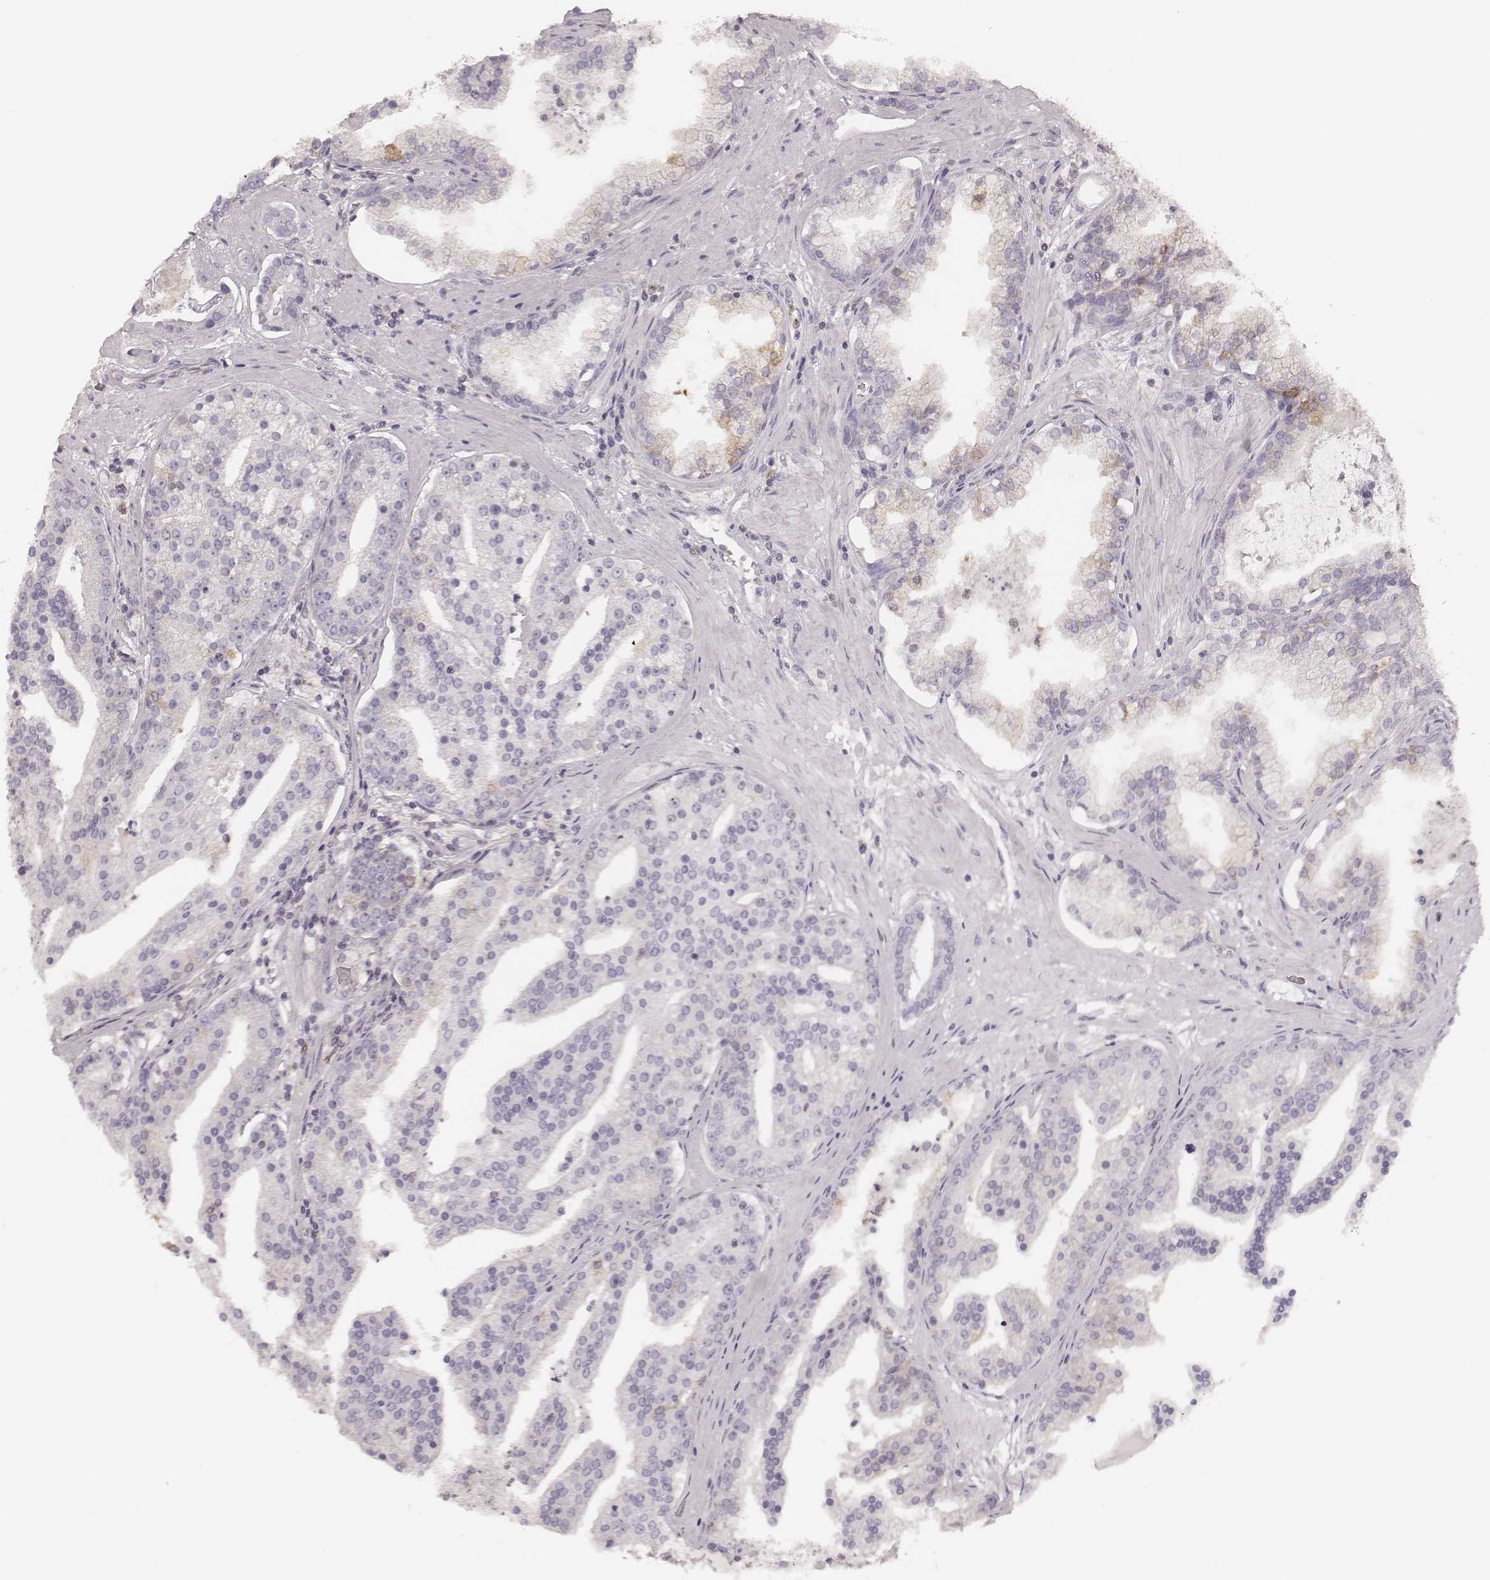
{"staining": {"intensity": "strong", "quantity": "<25%", "location": "cytoplasmic/membranous"}, "tissue": "prostate cancer", "cell_type": "Tumor cells", "image_type": "cancer", "snomed": [{"axis": "morphology", "description": "Adenocarcinoma, NOS"}, {"axis": "topography", "description": "Prostate and seminal vesicle, NOS"}, {"axis": "topography", "description": "Prostate"}], "caption": "Human prostate cancer stained with a protein marker shows strong staining in tumor cells.", "gene": "MSX1", "patient": {"sex": "male", "age": 44}}